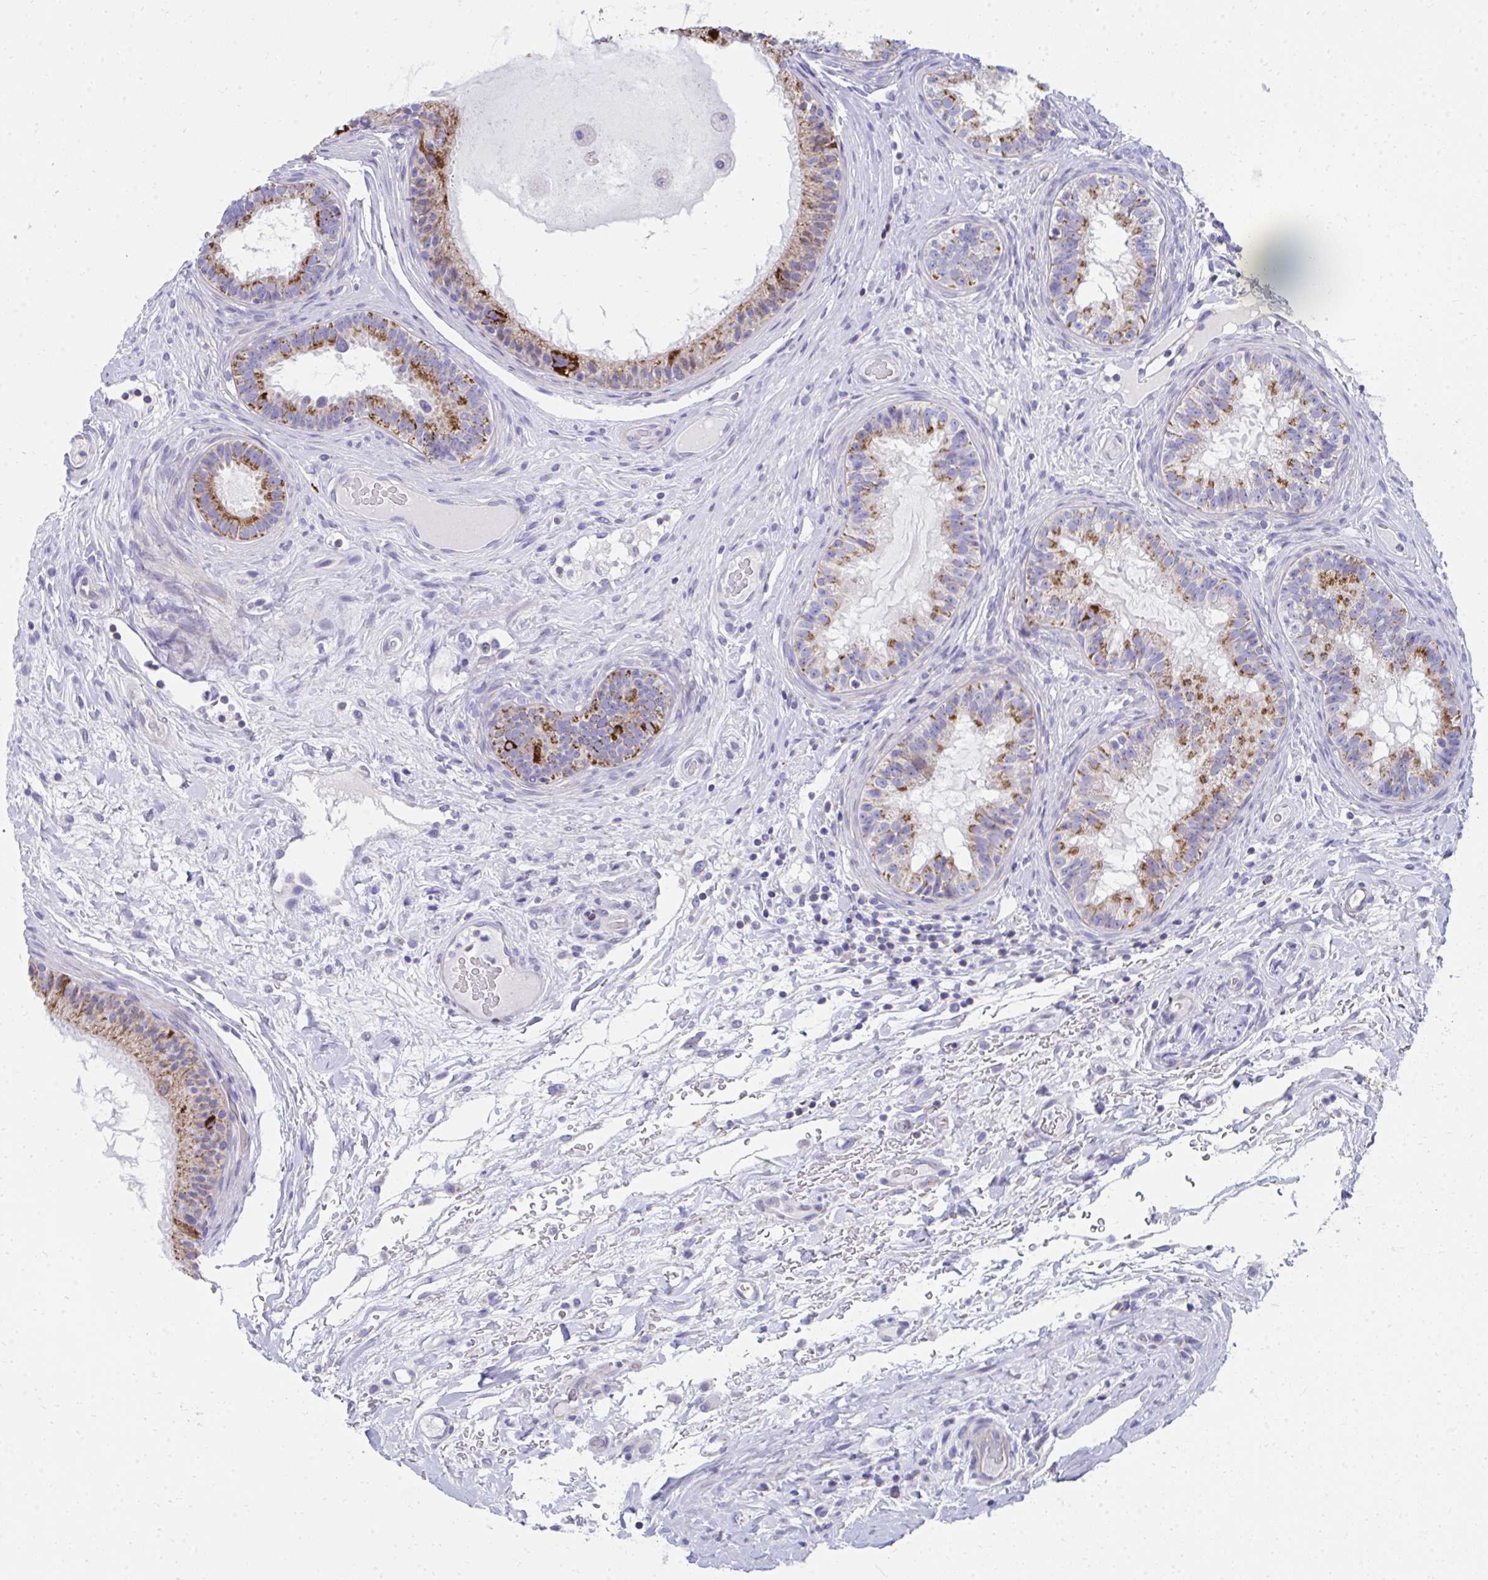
{"staining": {"intensity": "strong", "quantity": "25%-75%", "location": "cytoplasmic/membranous"}, "tissue": "epididymis", "cell_type": "Glandular cells", "image_type": "normal", "snomed": [{"axis": "morphology", "description": "Normal tissue, NOS"}, {"axis": "topography", "description": "Epididymis"}], "caption": "Immunohistochemical staining of unremarkable human epididymis shows 25%-75% levels of strong cytoplasmic/membranous protein expression in about 25%-75% of glandular cells. The protein of interest is stained brown, and the nuclei are stained in blue (DAB IHC with brightfield microscopy, high magnification).", "gene": "IL37", "patient": {"sex": "male", "age": 23}}